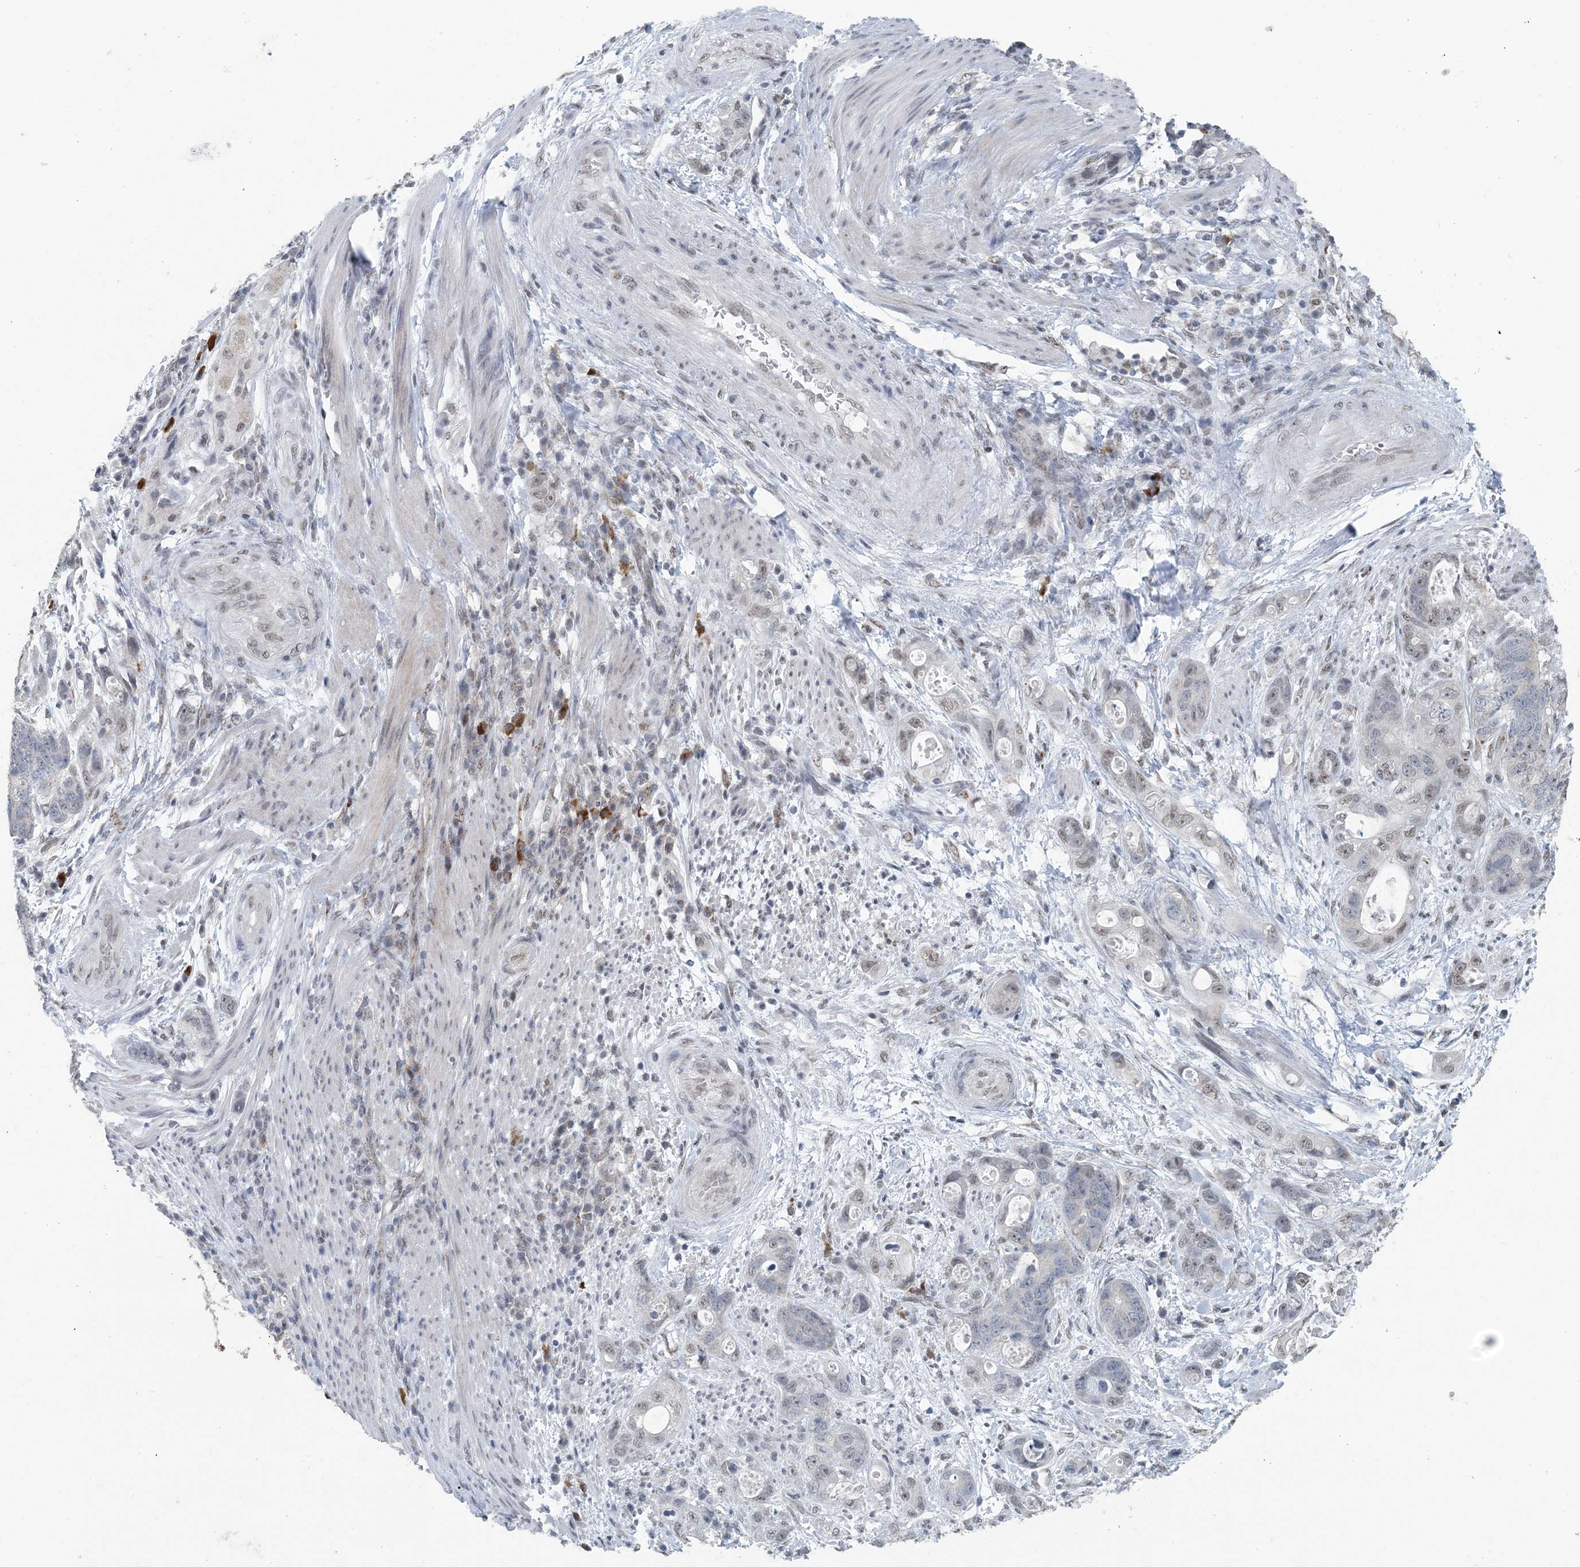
{"staining": {"intensity": "weak", "quantity": "<25%", "location": "nuclear"}, "tissue": "stomach cancer", "cell_type": "Tumor cells", "image_type": "cancer", "snomed": [{"axis": "morphology", "description": "Adenocarcinoma, NOS"}, {"axis": "topography", "description": "Stomach"}], "caption": "DAB immunohistochemical staining of stomach cancer (adenocarcinoma) shows no significant staining in tumor cells. Brightfield microscopy of immunohistochemistry stained with DAB (3,3'-diaminobenzidine) (brown) and hematoxylin (blue), captured at high magnification.", "gene": "MBD2", "patient": {"sex": "female", "age": 89}}